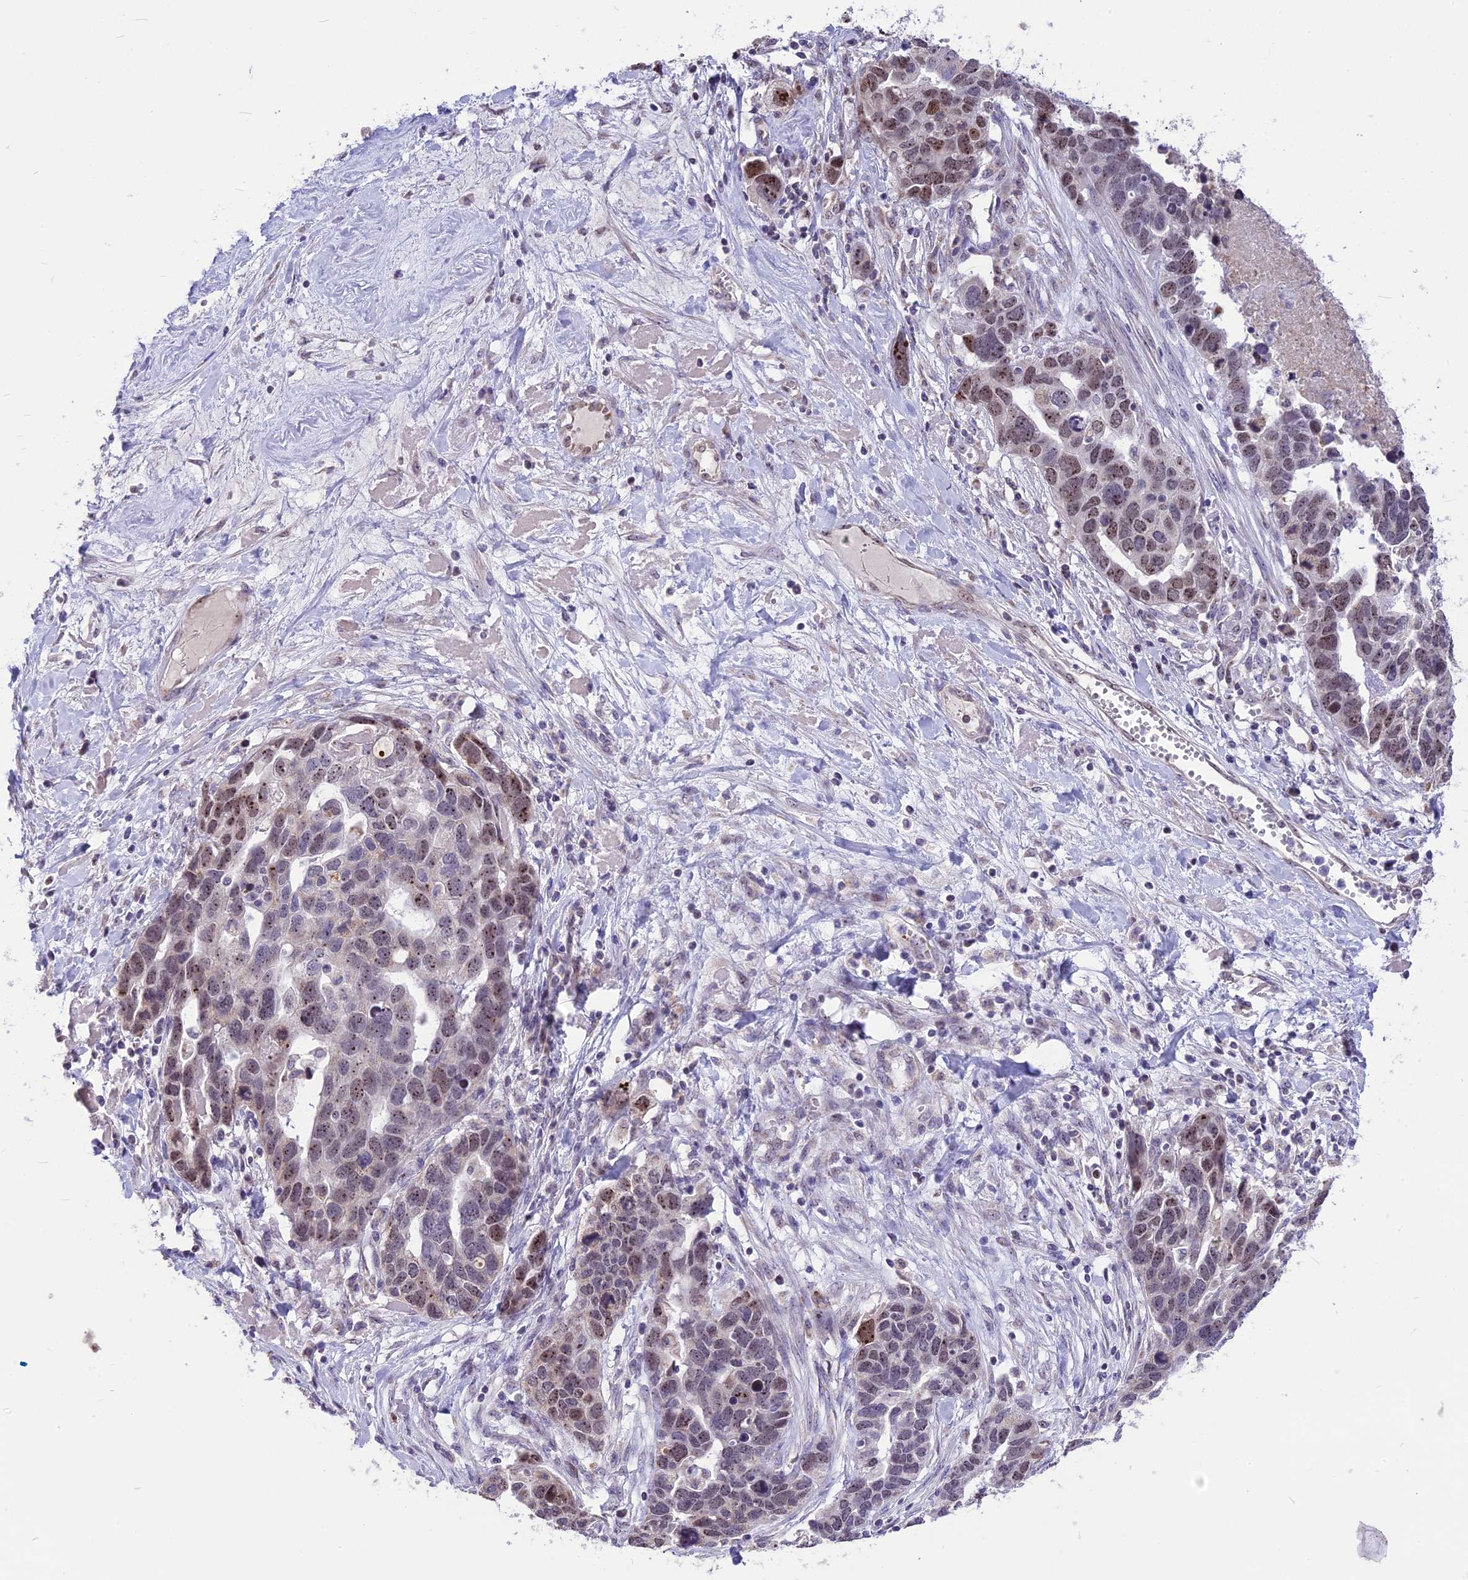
{"staining": {"intensity": "moderate", "quantity": ">75%", "location": "nuclear"}, "tissue": "ovarian cancer", "cell_type": "Tumor cells", "image_type": "cancer", "snomed": [{"axis": "morphology", "description": "Cystadenocarcinoma, serous, NOS"}, {"axis": "topography", "description": "Ovary"}], "caption": "Human ovarian cancer stained with a brown dye reveals moderate nuclear positive staining in about >75% of tumor cells.", "gene": "CMSS1", "patient": {"sex": "female", "age": 54}}